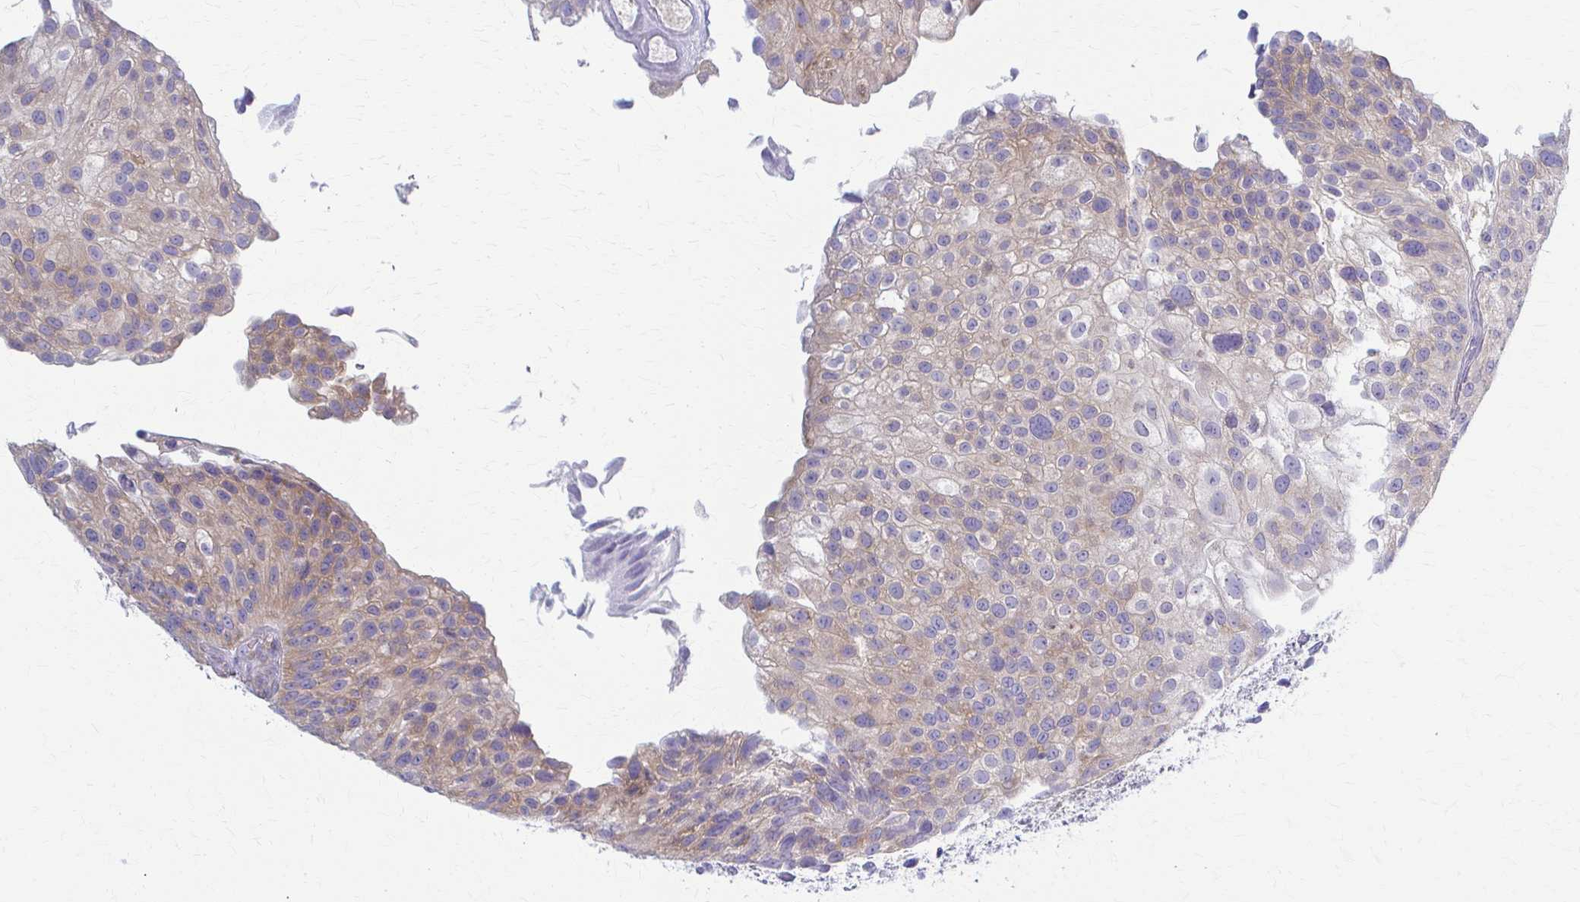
{"staining": {"intensity": "weak", "quantity": "25%-75%", "location": "cytoplasmic/membranous"}, "tissue": "urothelial cancer", "cell_type": "Tumor cells", "image_type": "cancer", "snomed": [{"axis": "morphology", "description": "Urothelial carcinoma, NOS"}, {"axis": "topography", "description": "Urinary bladder"}], "caption": "Immunohistochemical staining of urothelial cancer demonstrates low levels of weak cytoplasmic/membranous expression in about 25%-75% of tumor cells.", "gene": "PRKRA", "patient": {"sex": "male", "age": 87}}